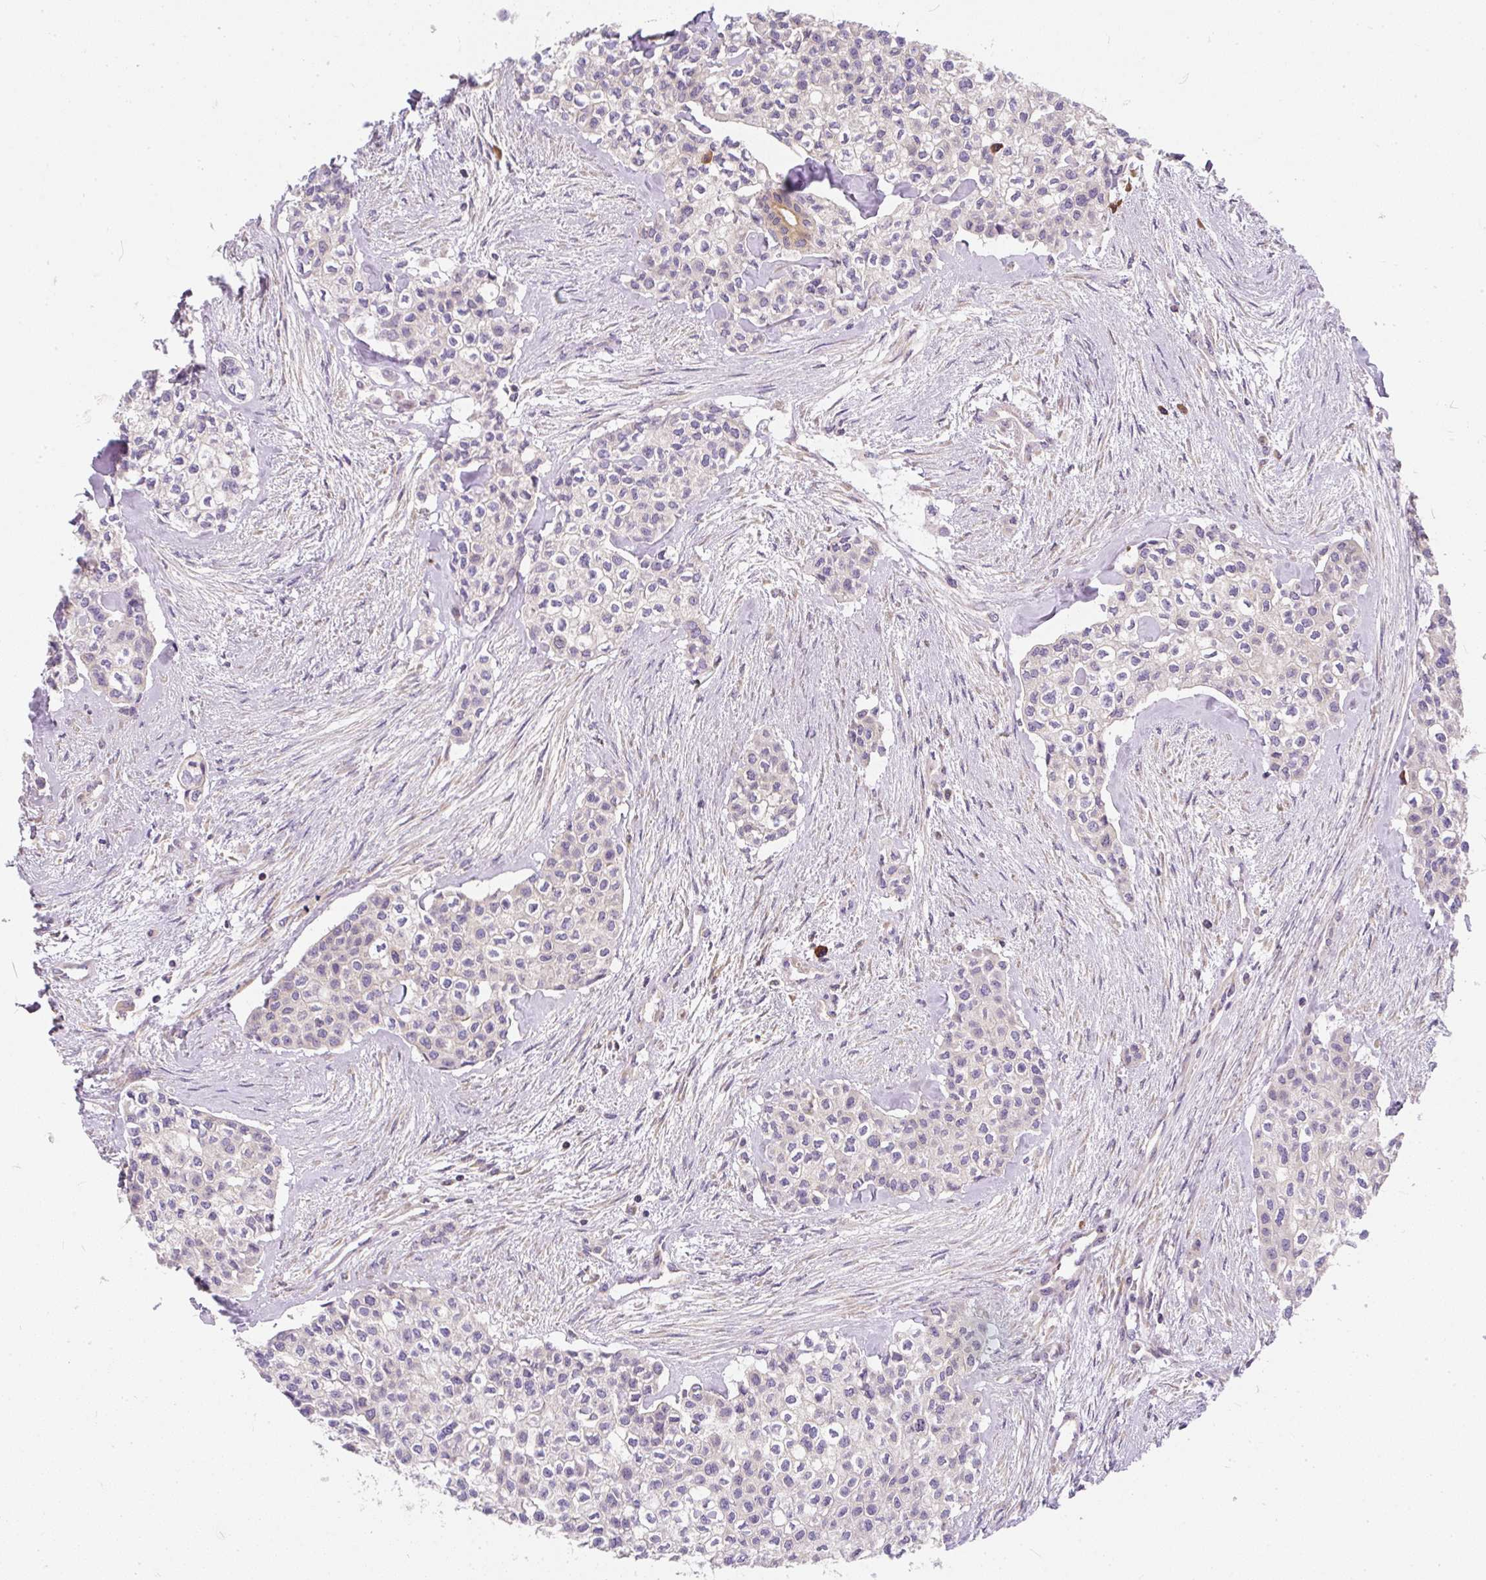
{"staining": {"intensity": "negative", "quantity": "none", "location": "none"}, "tissue": "head and neck cancer", "cell_type": "Tumor cells", "image_type": "cancer", "snomed": [{"axis": "morphology", "description": "Adenocarcinoma, NOS"}, {"axis": "topography", "description": "Head-Neck"}], "caption": "This photomicrograph is of head and neck adenocarcinoma stained with IHC to label a protein in brown with the nuclei are counter-stained blue. There is no expression in tumor cells.", "gene": "CYP20A1", "patient": {"sex": "male", "age": 81}}